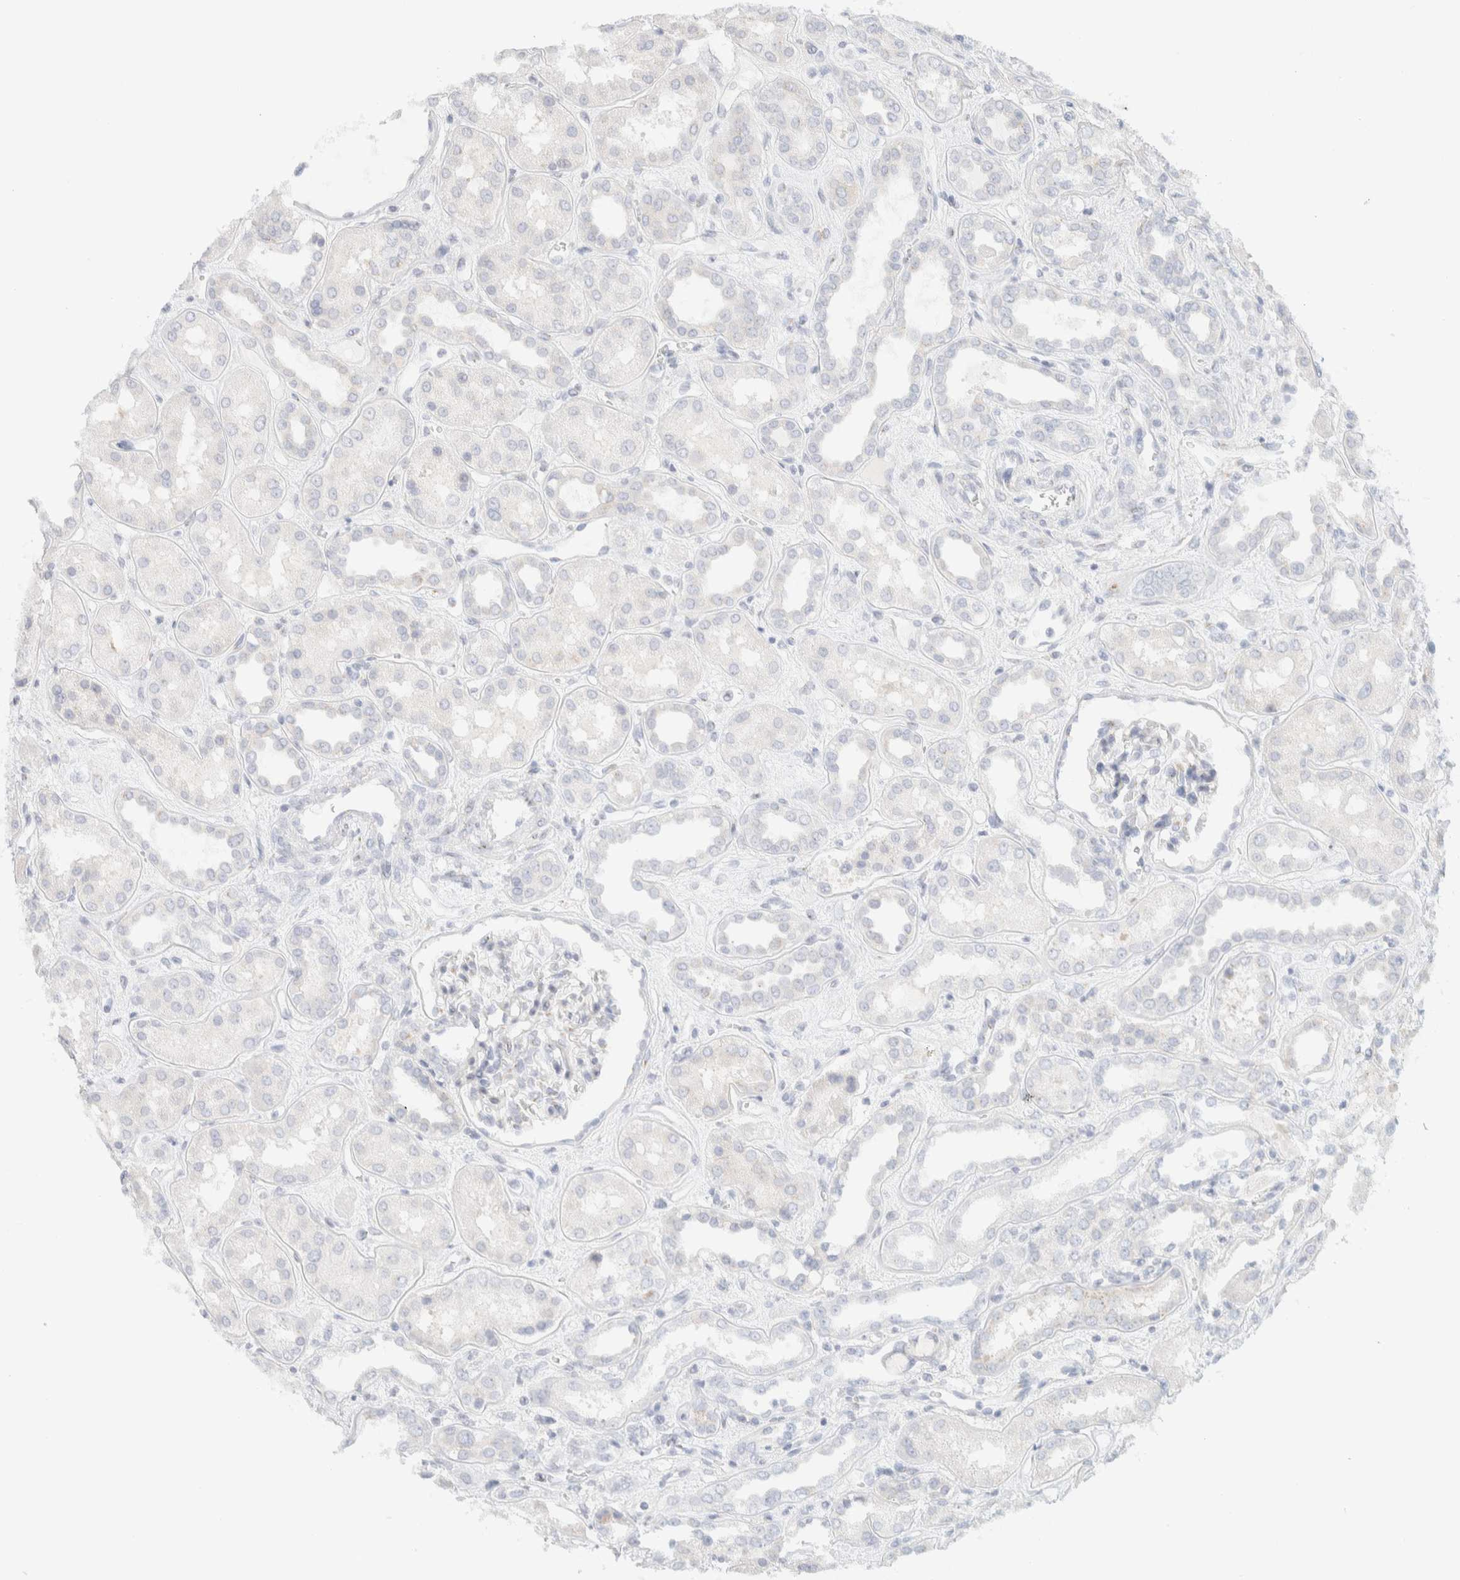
{"staining": {"intensity": "negative", "quantity": "none", "location": "none"}, "tissue": "kidney", "cell_type": "Cells in glomeruli", "image_type": "normal", "snomed": [{"axis": "morphology", "description": "Normal tissue, NOS"}, {"axis": "topography", "description": "Kidney"}], "caption": "This is an immunohistochemistry (IHC) image of unremarkable human kidney. There is no positivity in cells in glomeruli.", "gene": "SPNS3", "patient": {"sex": "male", "age": 59}}